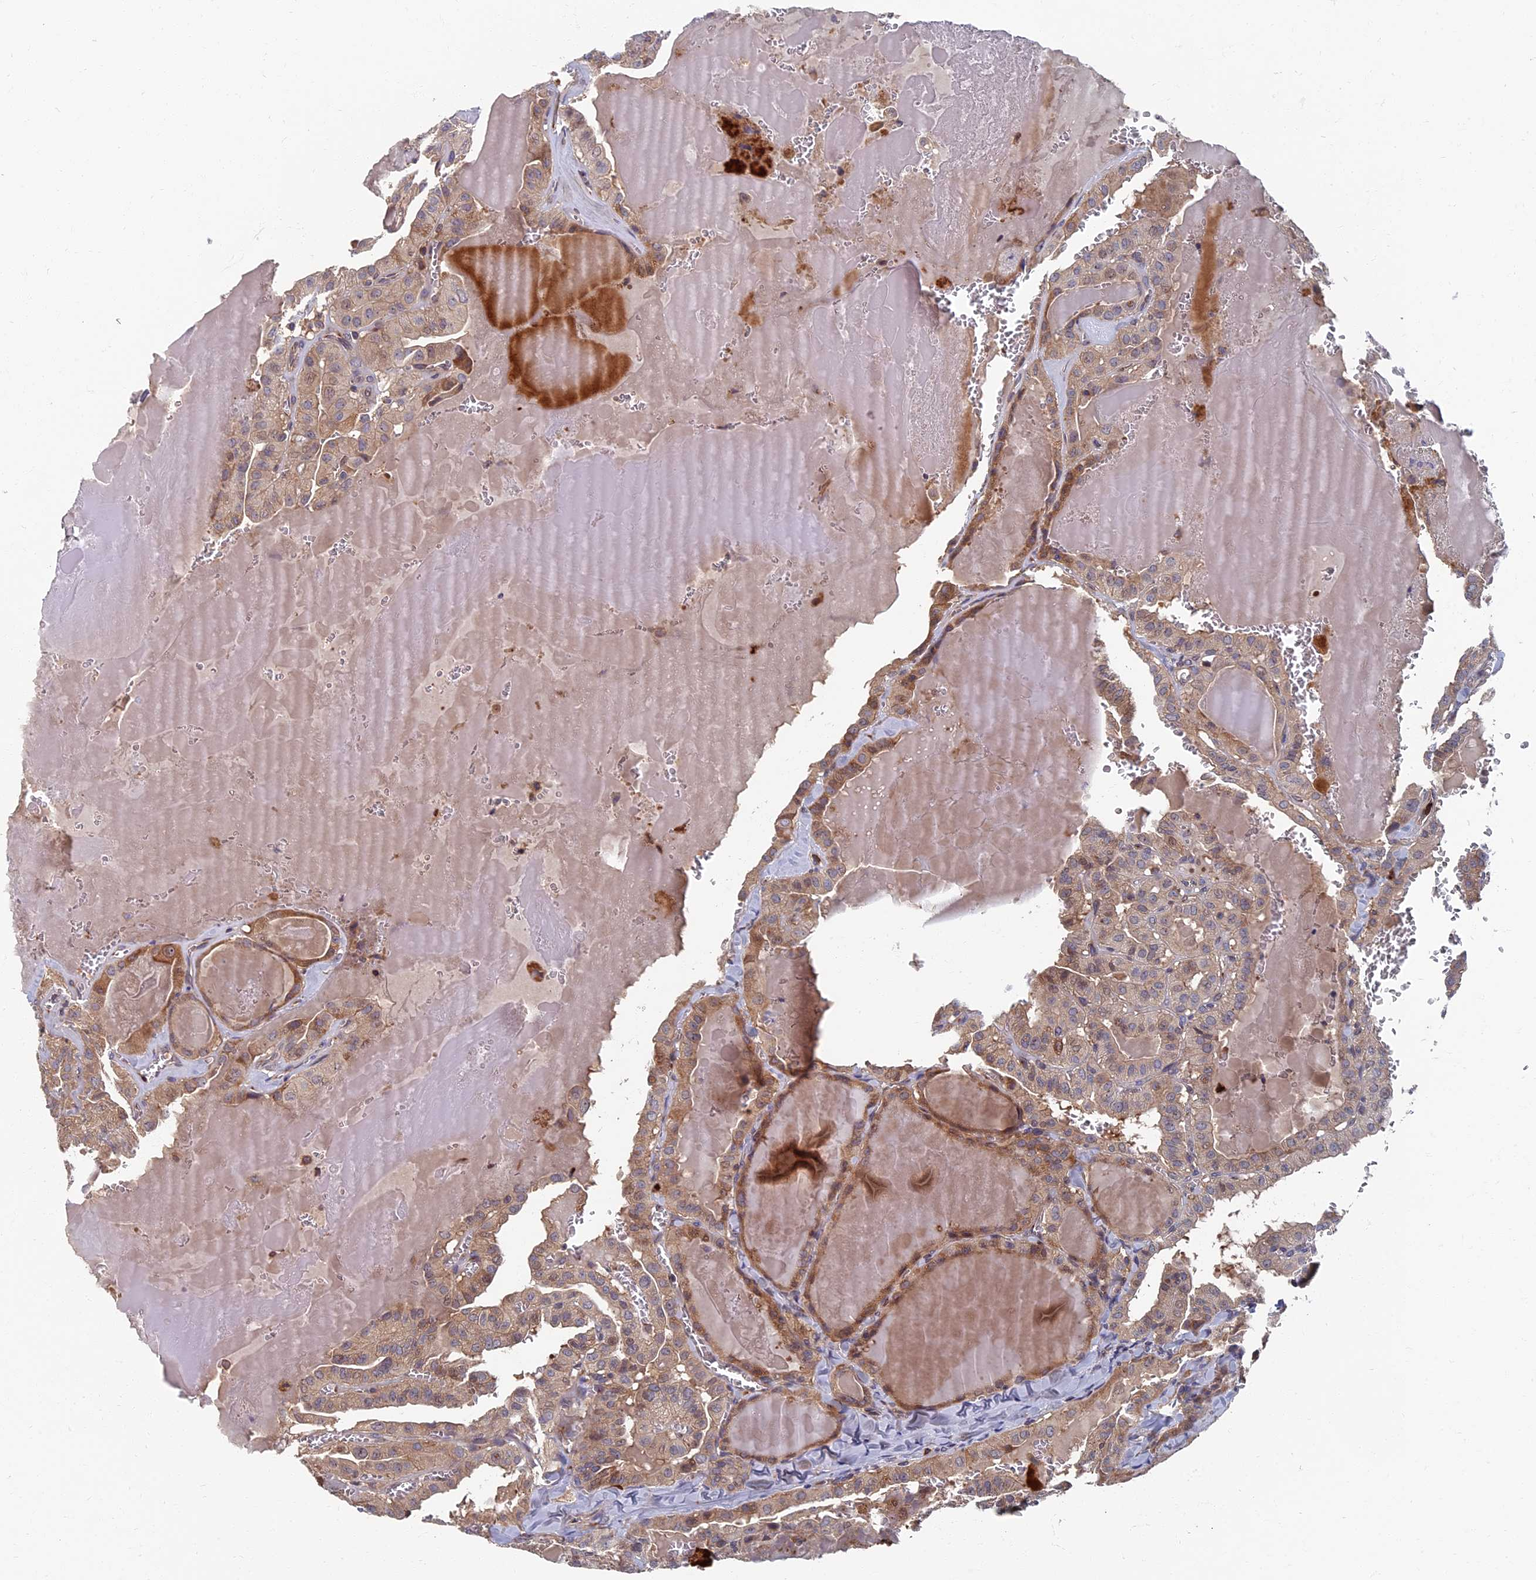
{"staining": {"intensity": "moderate", "quantity": "25%-75%", "location": "cytoplasmic/membranous"}, "tissue": "thyroid cancer", "cell_type": "Tumor cells", "image_type": "cancer", "snomed": [{"axis": "morphology", "description": "Papillary adenocarcinoma, NOS"}, {"axis": "topography", "description": "Thyroid gland"}], "caption": "Immunohistochemical staining of human papillary adenocarcinoma (thyroid) shows medium levels of moderate cytoplasmic/membranous protein expression in approximately 25%-75% of tumor cells.", "gene": "TNK2", "patient": {"sex": "male", "age": 52}}